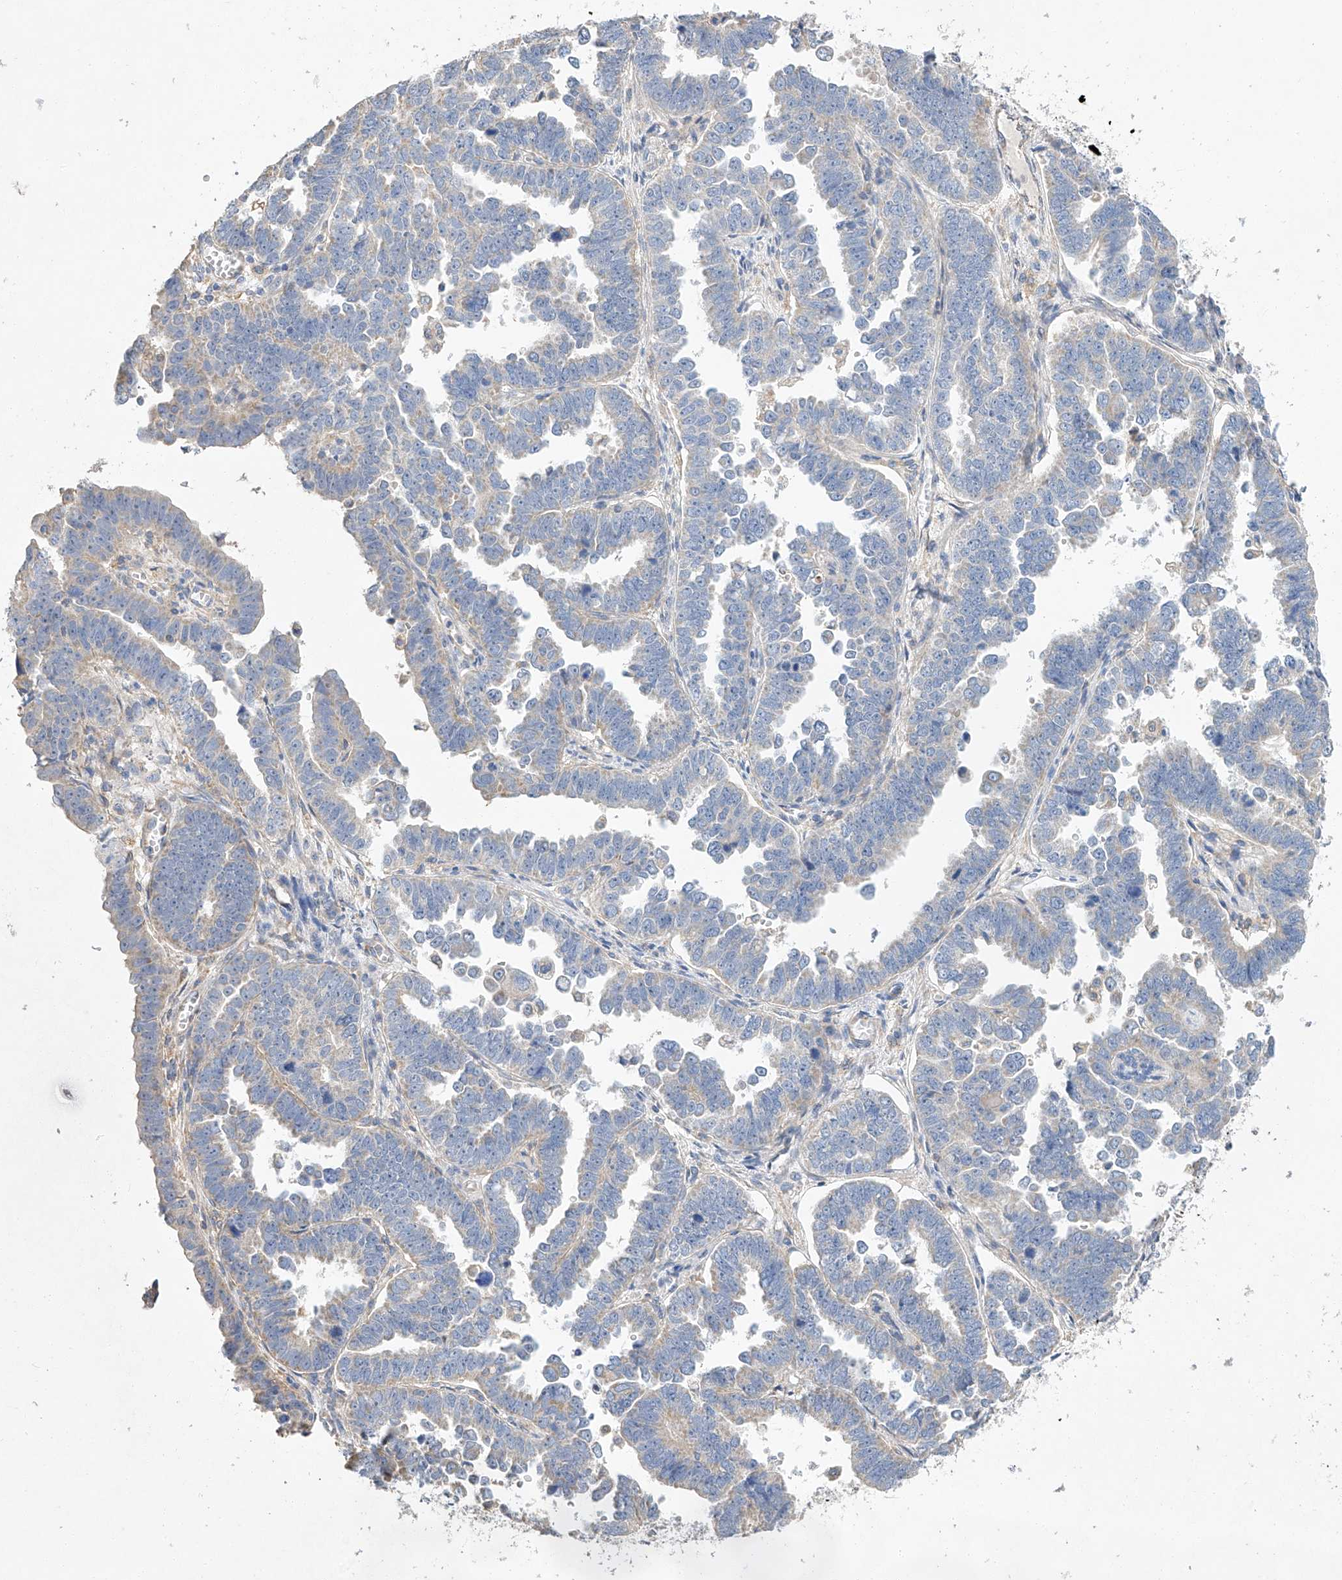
{"staining": {"intensity": "negative", "quantity": "none", "location": "none"}, "tissue": "endometrial cancer", "cell_type": "Tumor cells", "image_type": "cancer", "snomed": [{"axis": "morphology", "description": "Adenocarcinoma, NOS"}, {"axis": "topography", "description": "Endometrium"}], "caption": "IHC micrograph of endometrial cancer stained for a protein (brown), which reveals no staining in tumor cells.", "gene": "AMD1", "patient": {"sex": "female", "age": 75}}